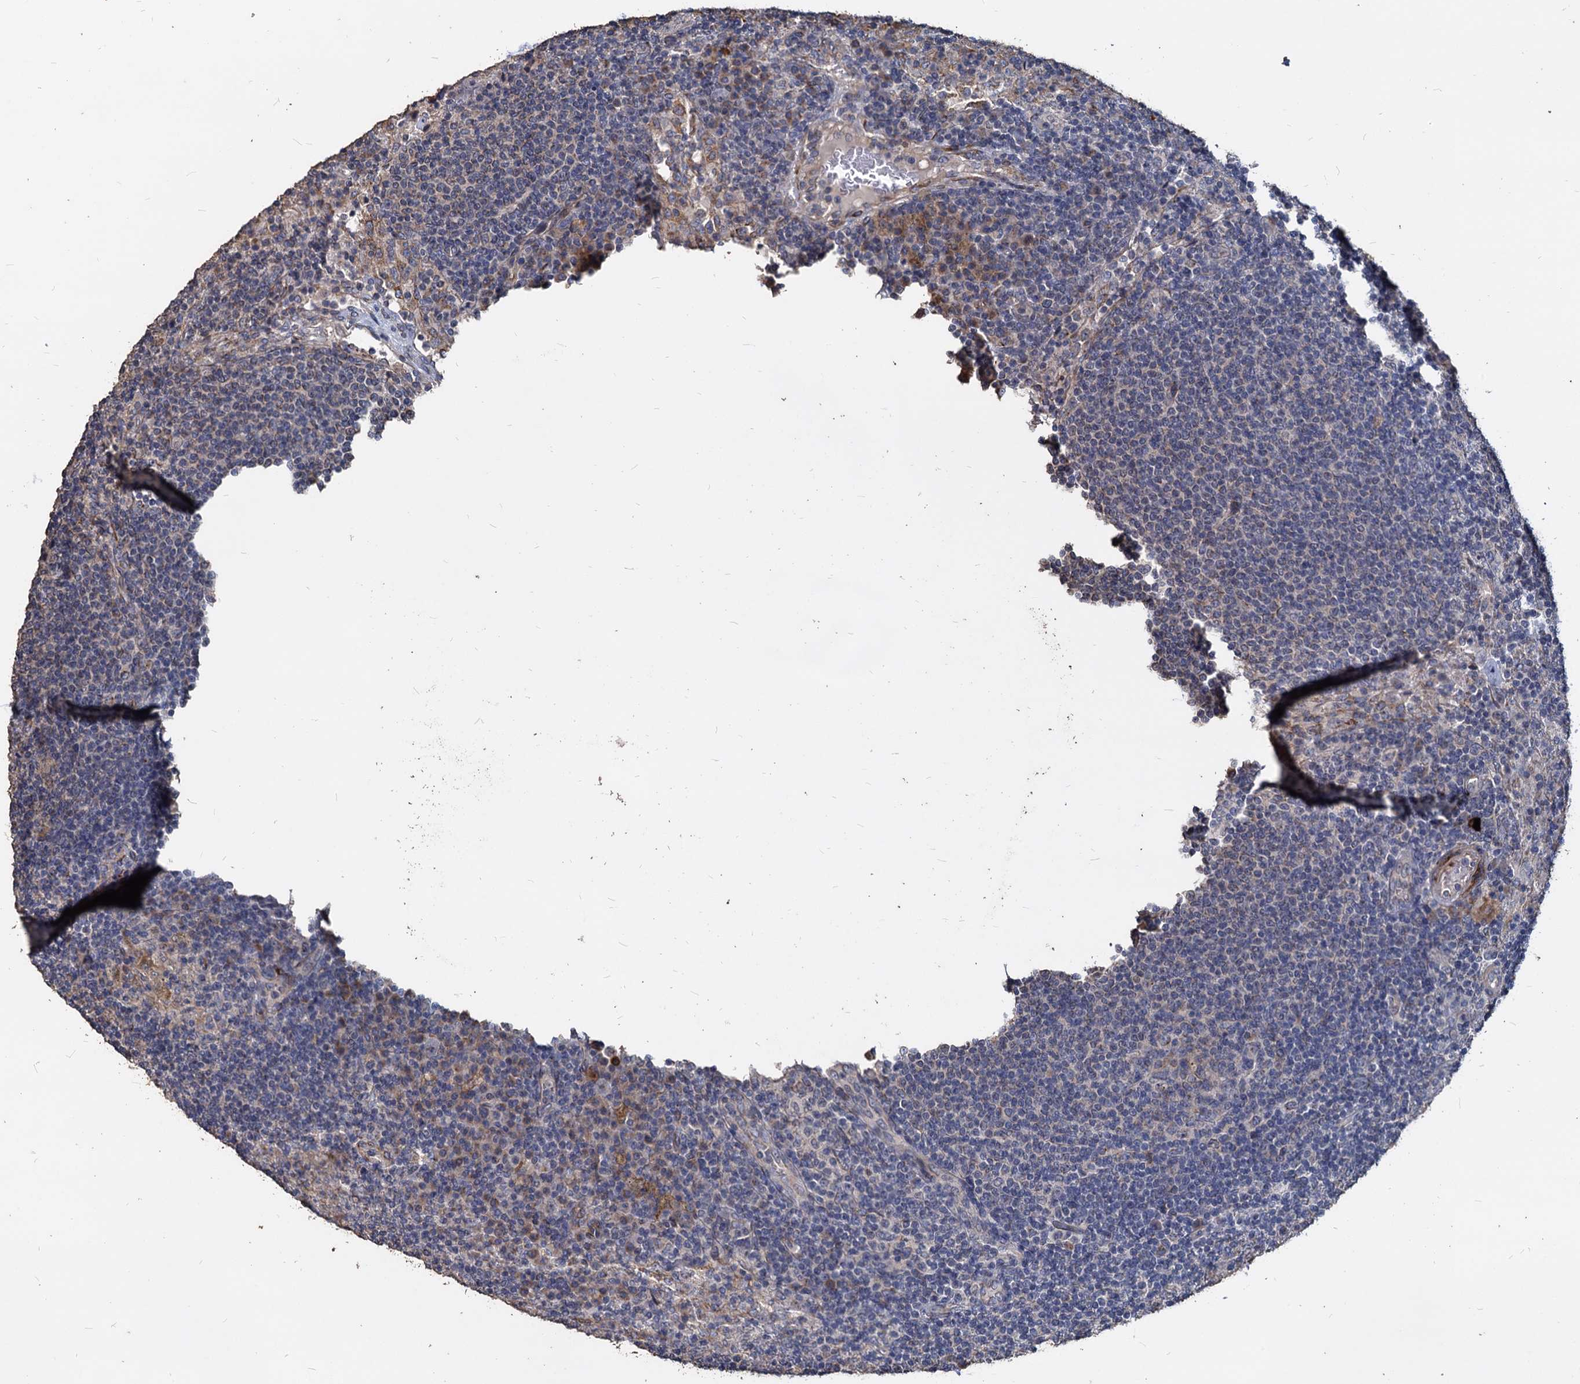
{"staining": {"intensity": "negative", "quantity": "none", "location": "none"}, "tissue": "lymph node", "cell_type": "Germinal center cells", "image_type": "normal", "snomed": [{"axis": "morphology", "description": "Normal tissue, NOS"}, {"axis": "topography", "description": "Lymph node"}], "caption": "This is an IHC image of normal human lymph node. There is no staining in germinal center cells.", "gene": "DEPDC4", "patient": {"sex": "female", "age": 70}}